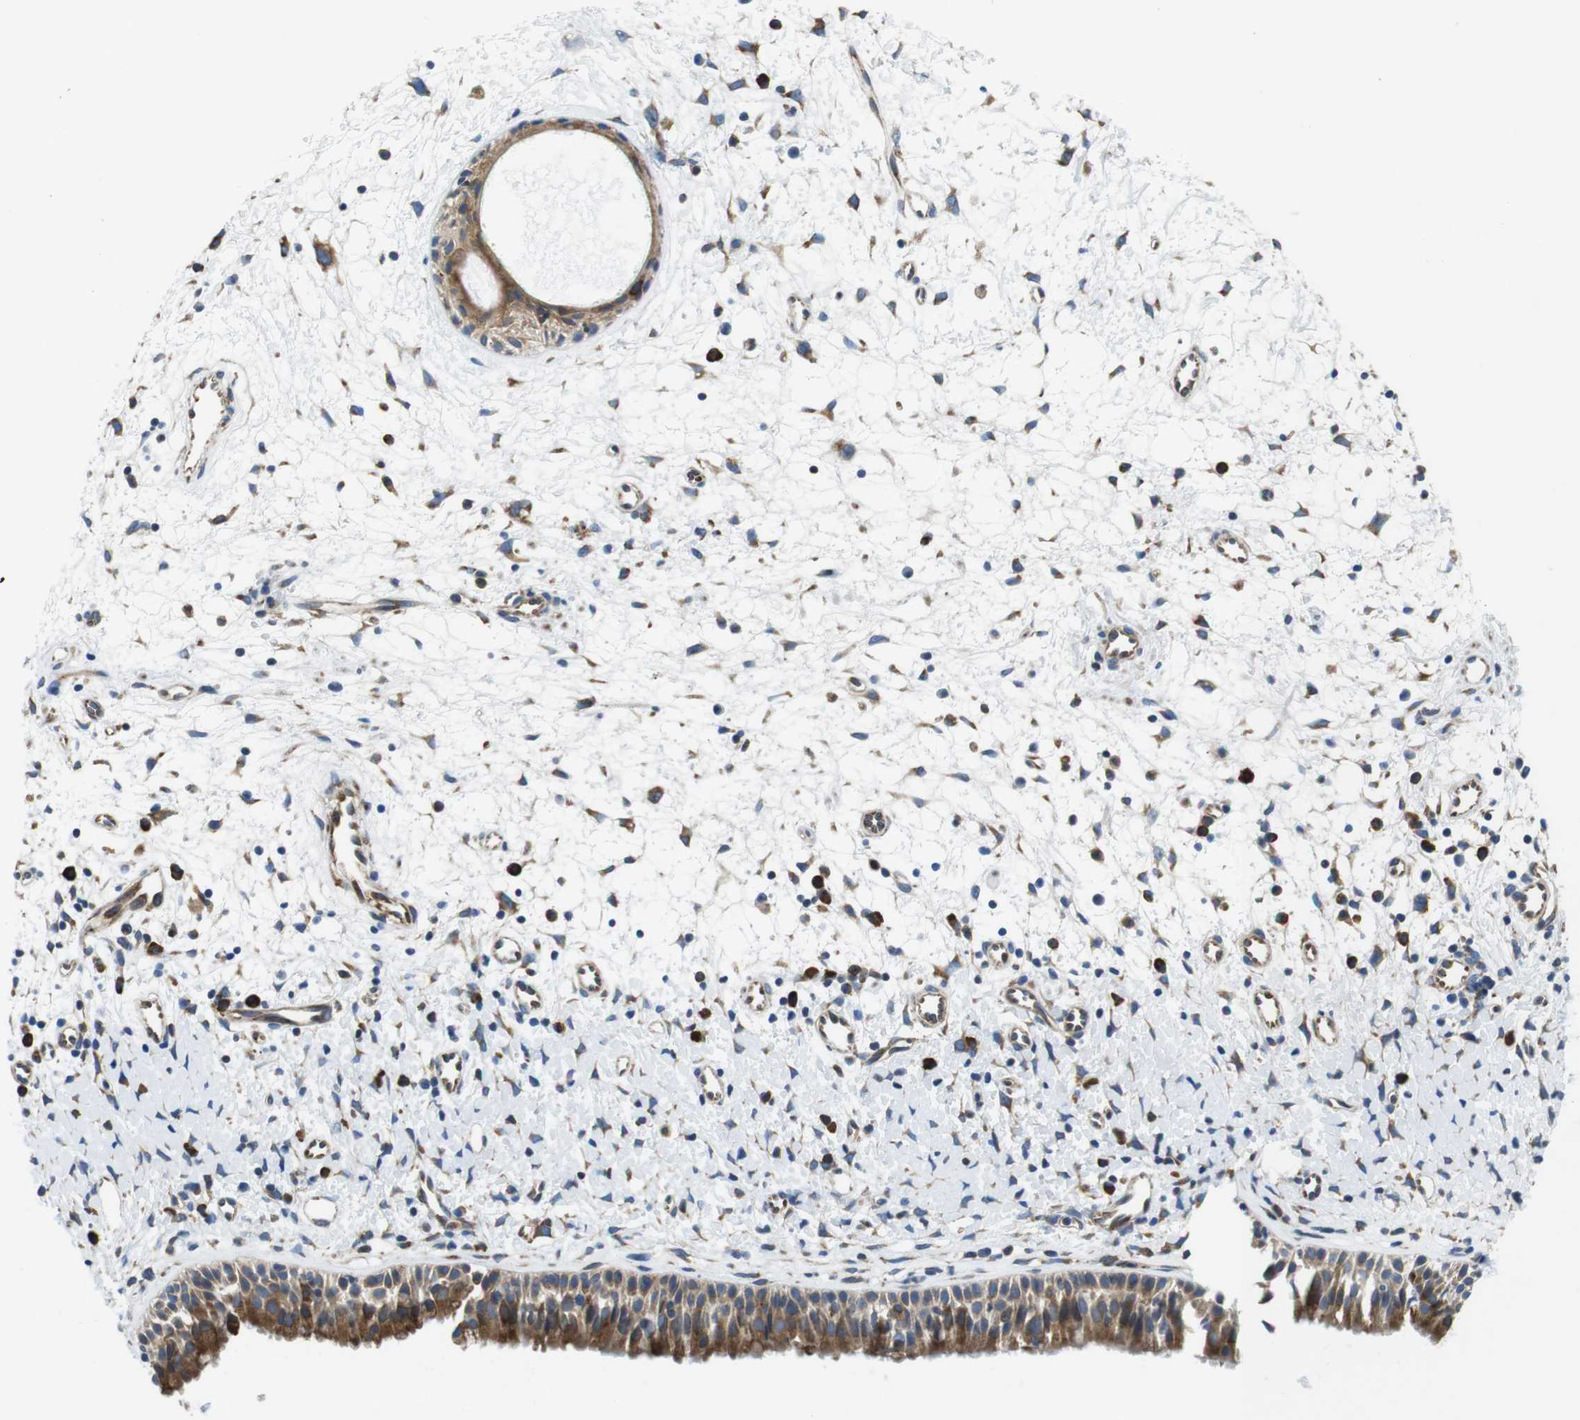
{"staining": {"intensity": "moderate", "quantity": ">75%", "location": "cytoplasmic/membranous"}, "tissue": "nasopharynx", "cell_type": "Respiratory epithelial cells", "image_type": "normal", "snomed": [{"axis": "morphology", "description": "Normal tissue, NOS"}, {"axis": "topography", "description": "Nasopharynx"}], "caption": "Immunohistochemical staining of unremarkable nasopharynx demonstrates medium levels of moderate cytoplasmic/membranous staining in about >75% of respiratory epithelial cells. (brown staining indicates protein expression, while blue staining denotes nuclei).", "gene": "UGGT1", "patient": {"sex": "male", "age": 22}}